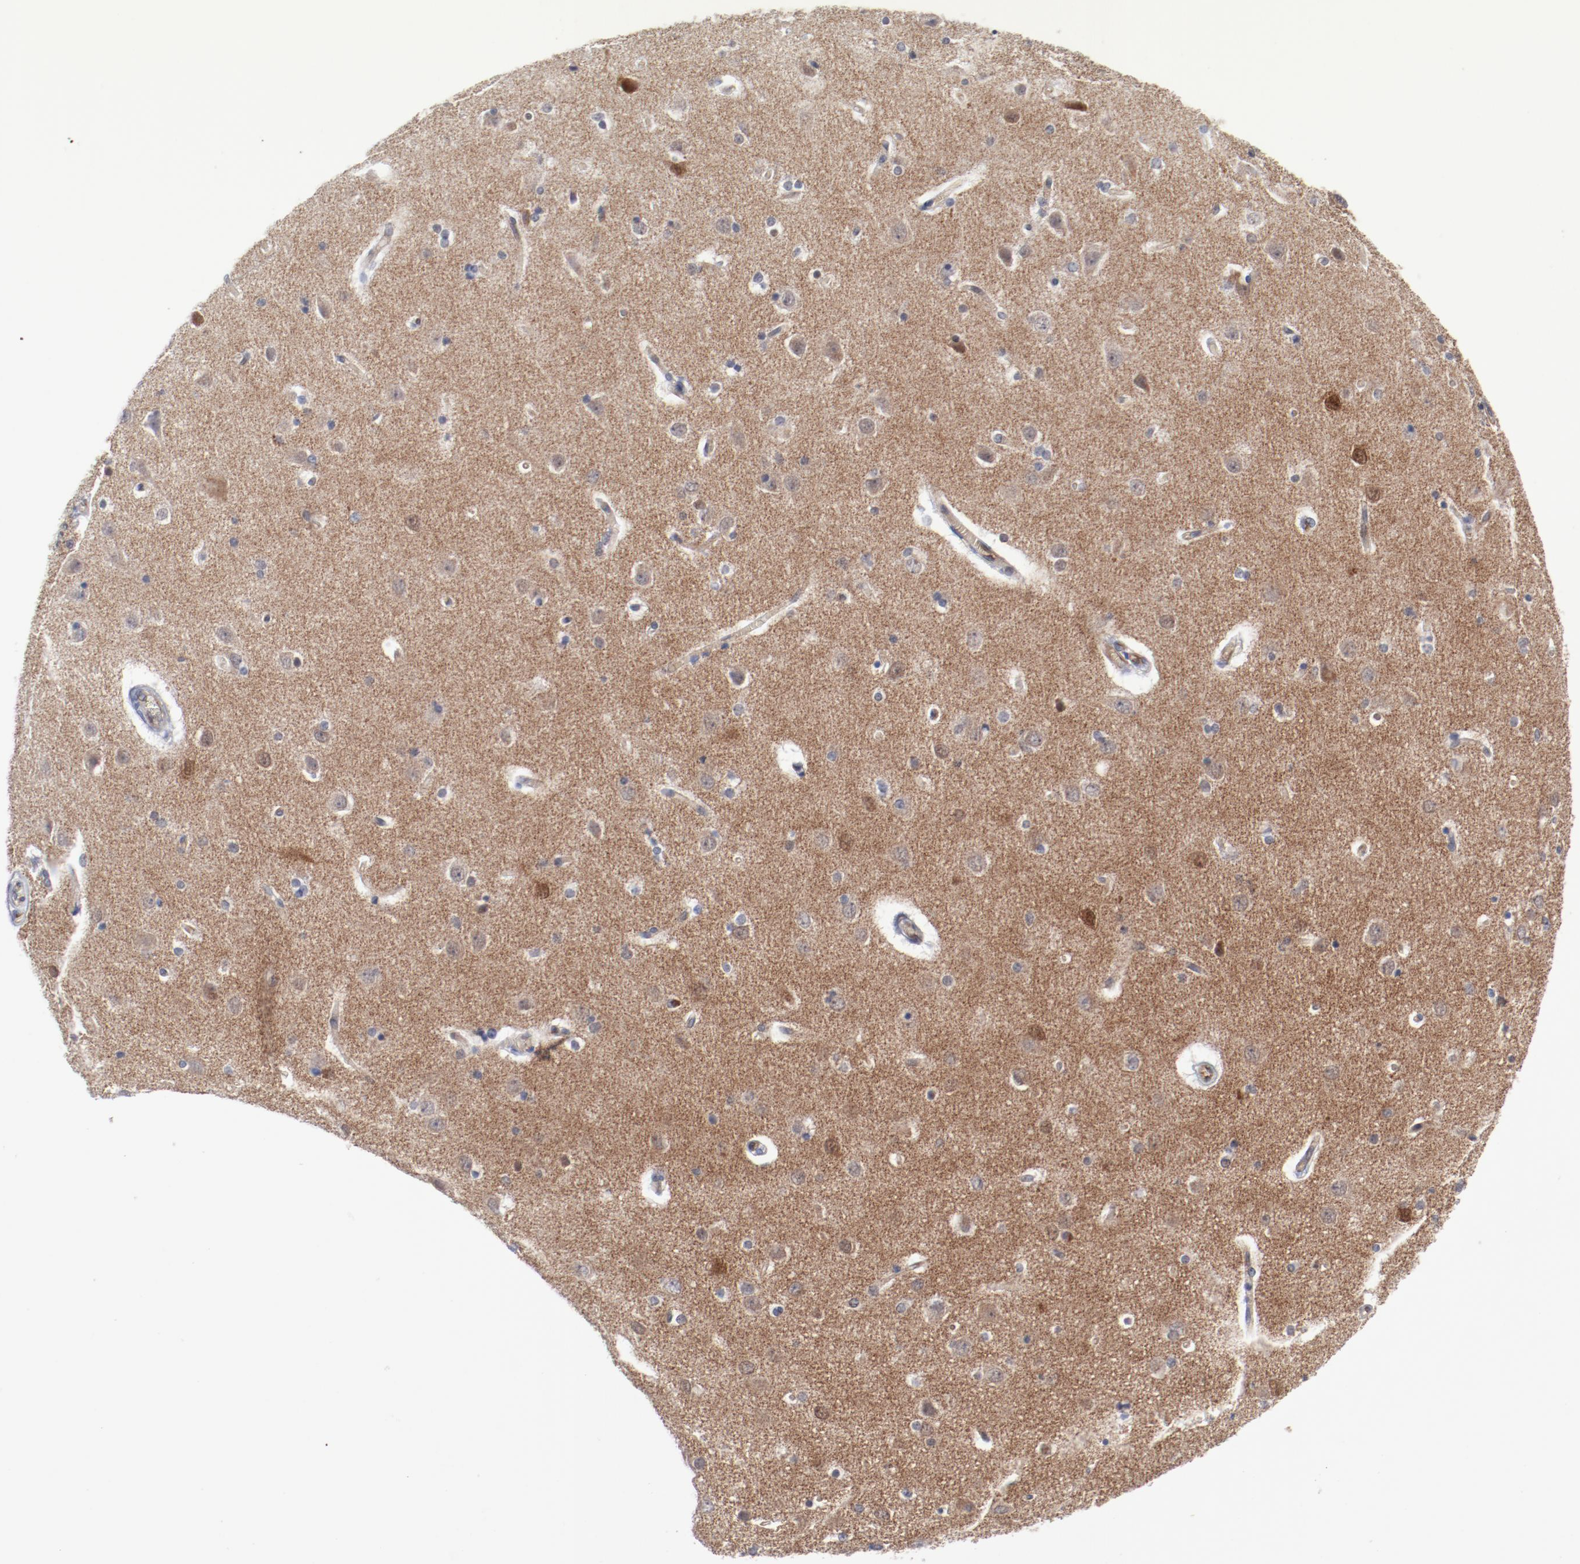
{"staining": {"intensity": "weak", "quantity": ">75%", "location": "cytoplasmic/membranous"}, "tissue": "cerebral cortex", "cell_type": "Endothelial cells", "image_type": "normal", "snomed": [{"axis": "morphology", "description": "Normal tissue, NOS"}, {"axis": "topography", "description": "Cerebral cortex"}], "caption": "Cerebral cortex stained with DAB (3,3'-diaminobenzidine) immunohistochemistry (IHC) demonstrates low levels of weak cytoplasmic/membranous positivity in approximately >75% of endothelial cells.", "gene": "SHANK3", "patient": {"sex": "female", "age": 54}}